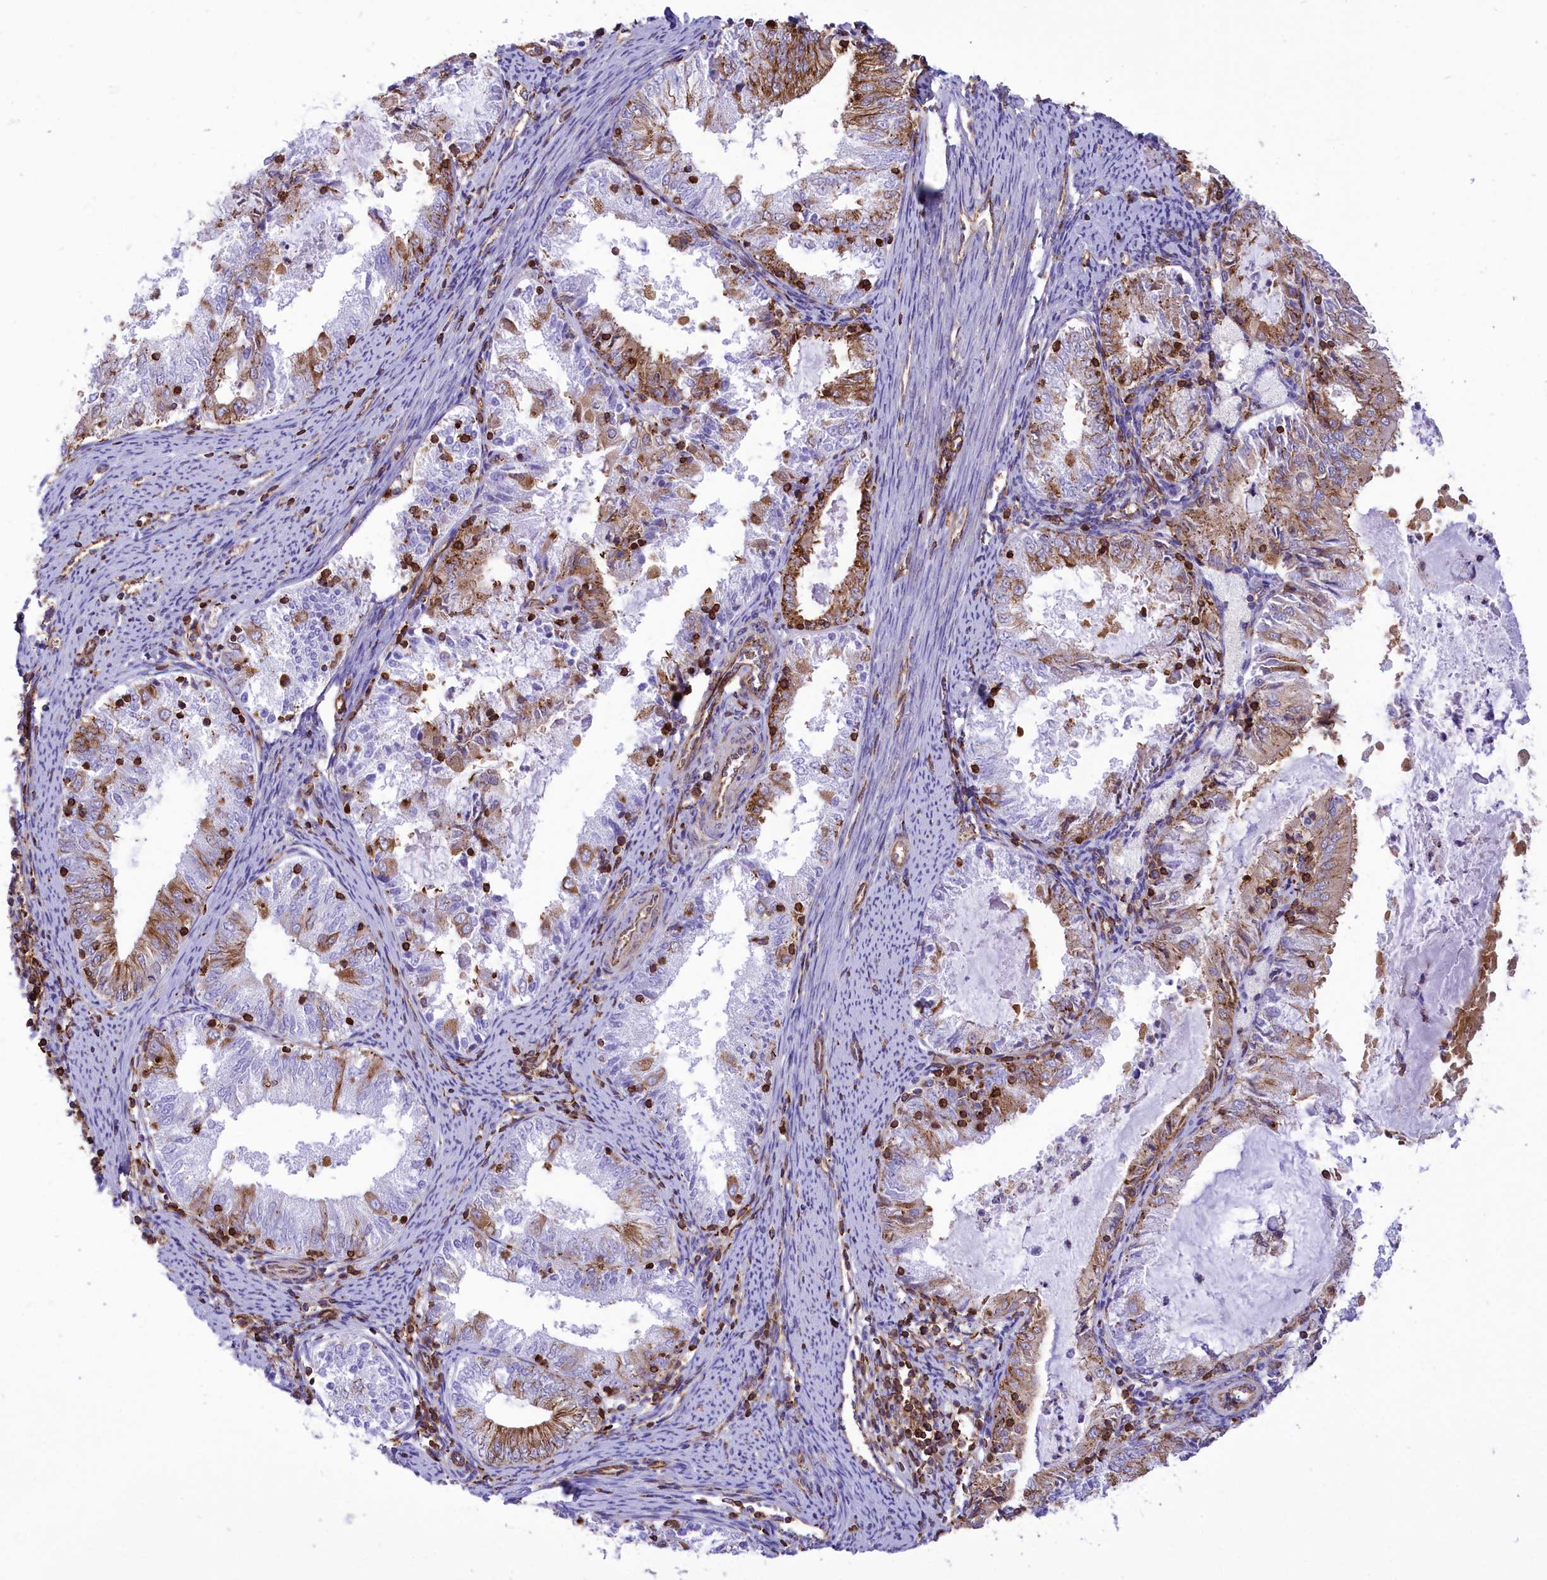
{"staining": {"intensity": "moderate", "quantity": "<25%", "location": "cytoplasmic/membranous"}, "tissue": "endometrial cancer", "cell_type": "Tumor cells", "image_type": "cancer", "snomed": [{"axis": "morphology", "description": "Adenocarcinoma, NOS"}, {"axis": "topography", "description": "Endometrium"}], "caption": "Moderate cytoplasmic/membranous staining is seen in about <25% of tumor cells in endometrial cancer. (DAB IHC, brown staining for protein, blue staining for nuclei).", "gene": "SEPTIN9", "patient": {"sex": "female", "age": 57}}